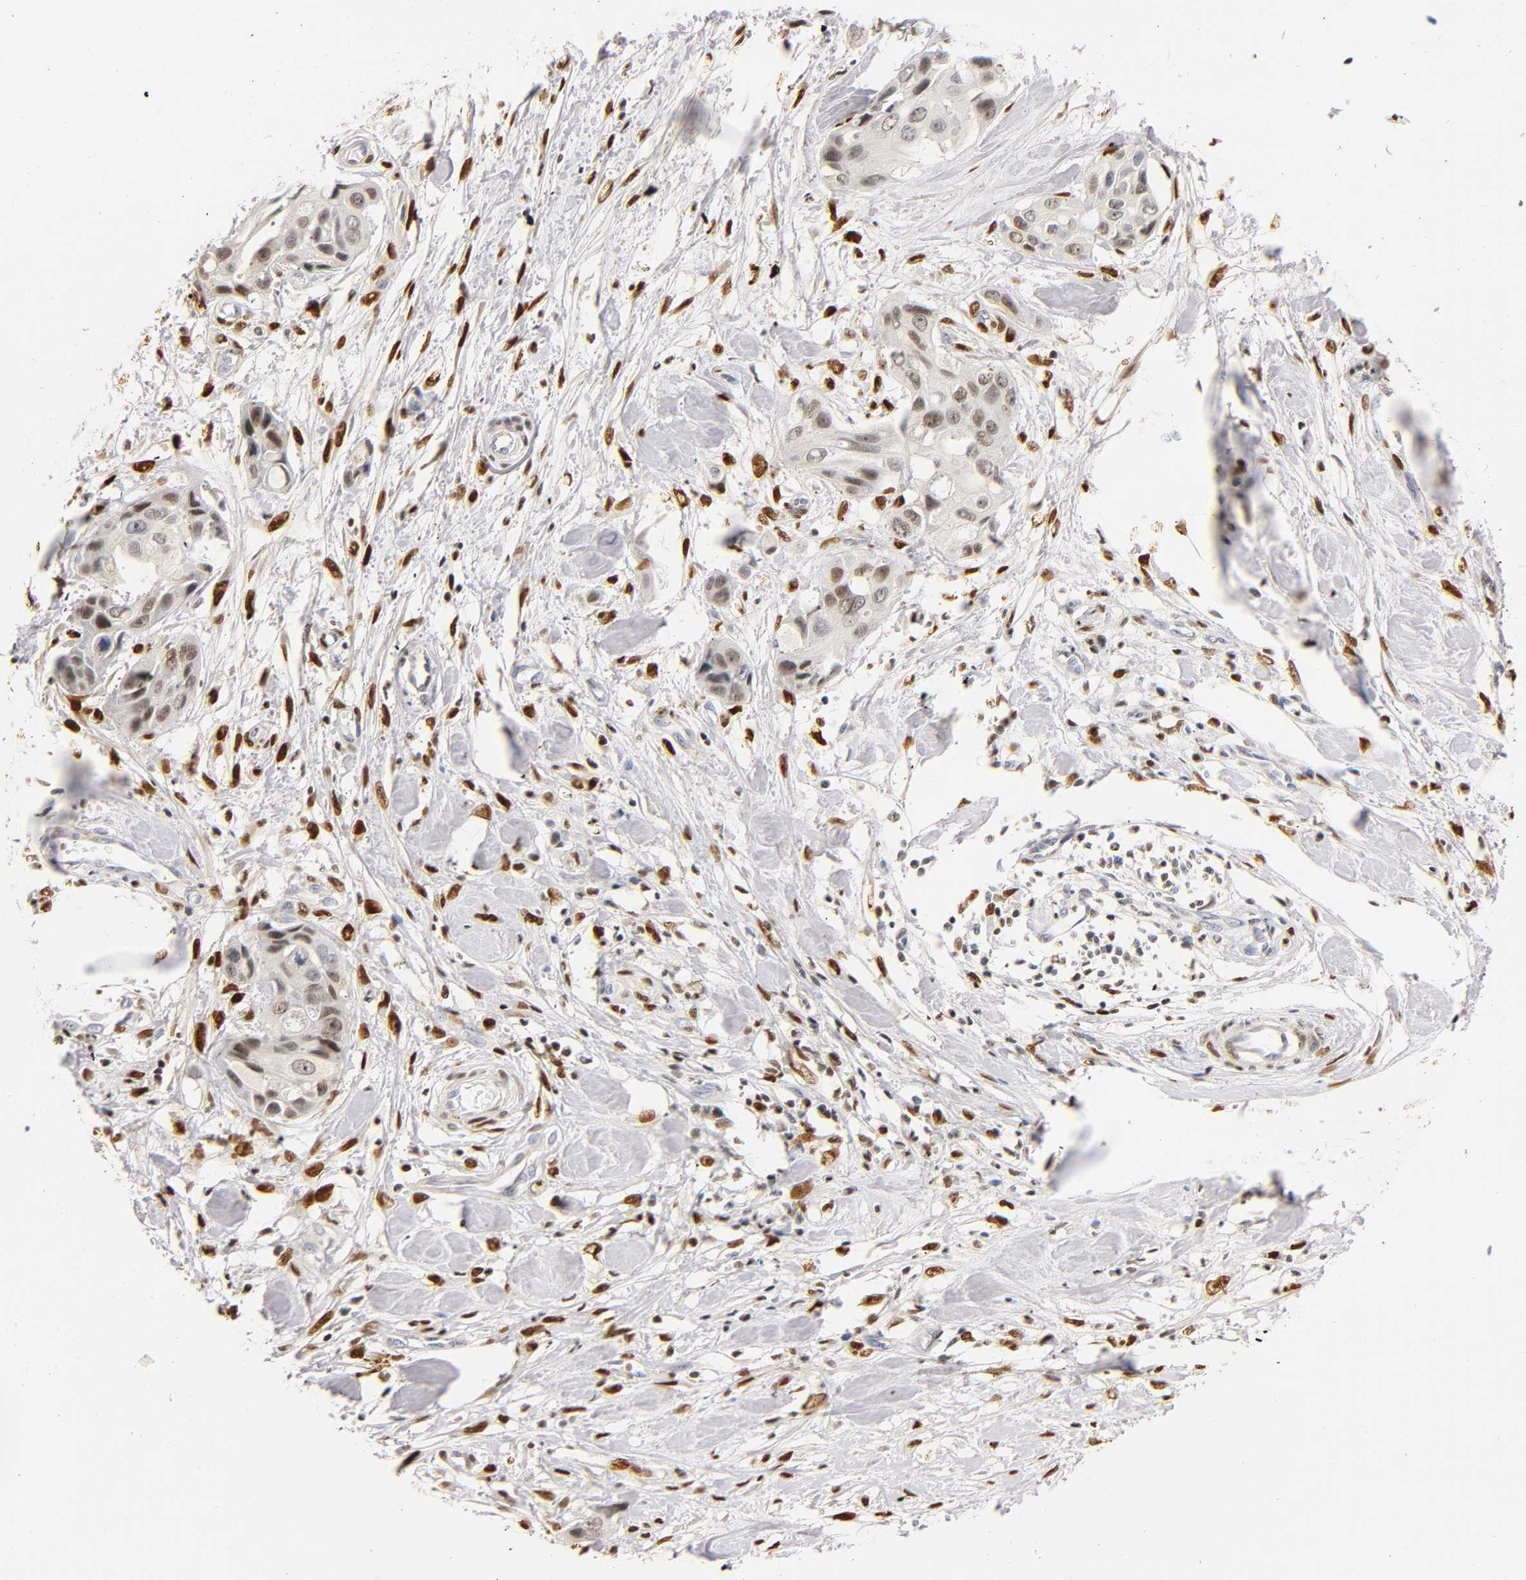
{"staining": {"intensity": "weak", "quantity": ">75%", "location": "nuclear"}, "tissue": "pancreatic cancer", "cell_type": "Tumor cells", "image_type": "cancer", "snomed": [{"axis": "morphology", "description": "Adenocarcinoma, NOS"}, {"axis": "topography", "description": "Pancreas"}], "caption": "IHC (DAB (3,3'-diaminobenzidine)) staining of pancreatic cancer (adenocarcinoma) shows weak nuclear protein staining in about >75% of tumor cells. The protein of interest is shown in brown color, while the nuclei are stained blue.", "gene": "RUNX1", "patient": {"sex": "female", "age": 60}}